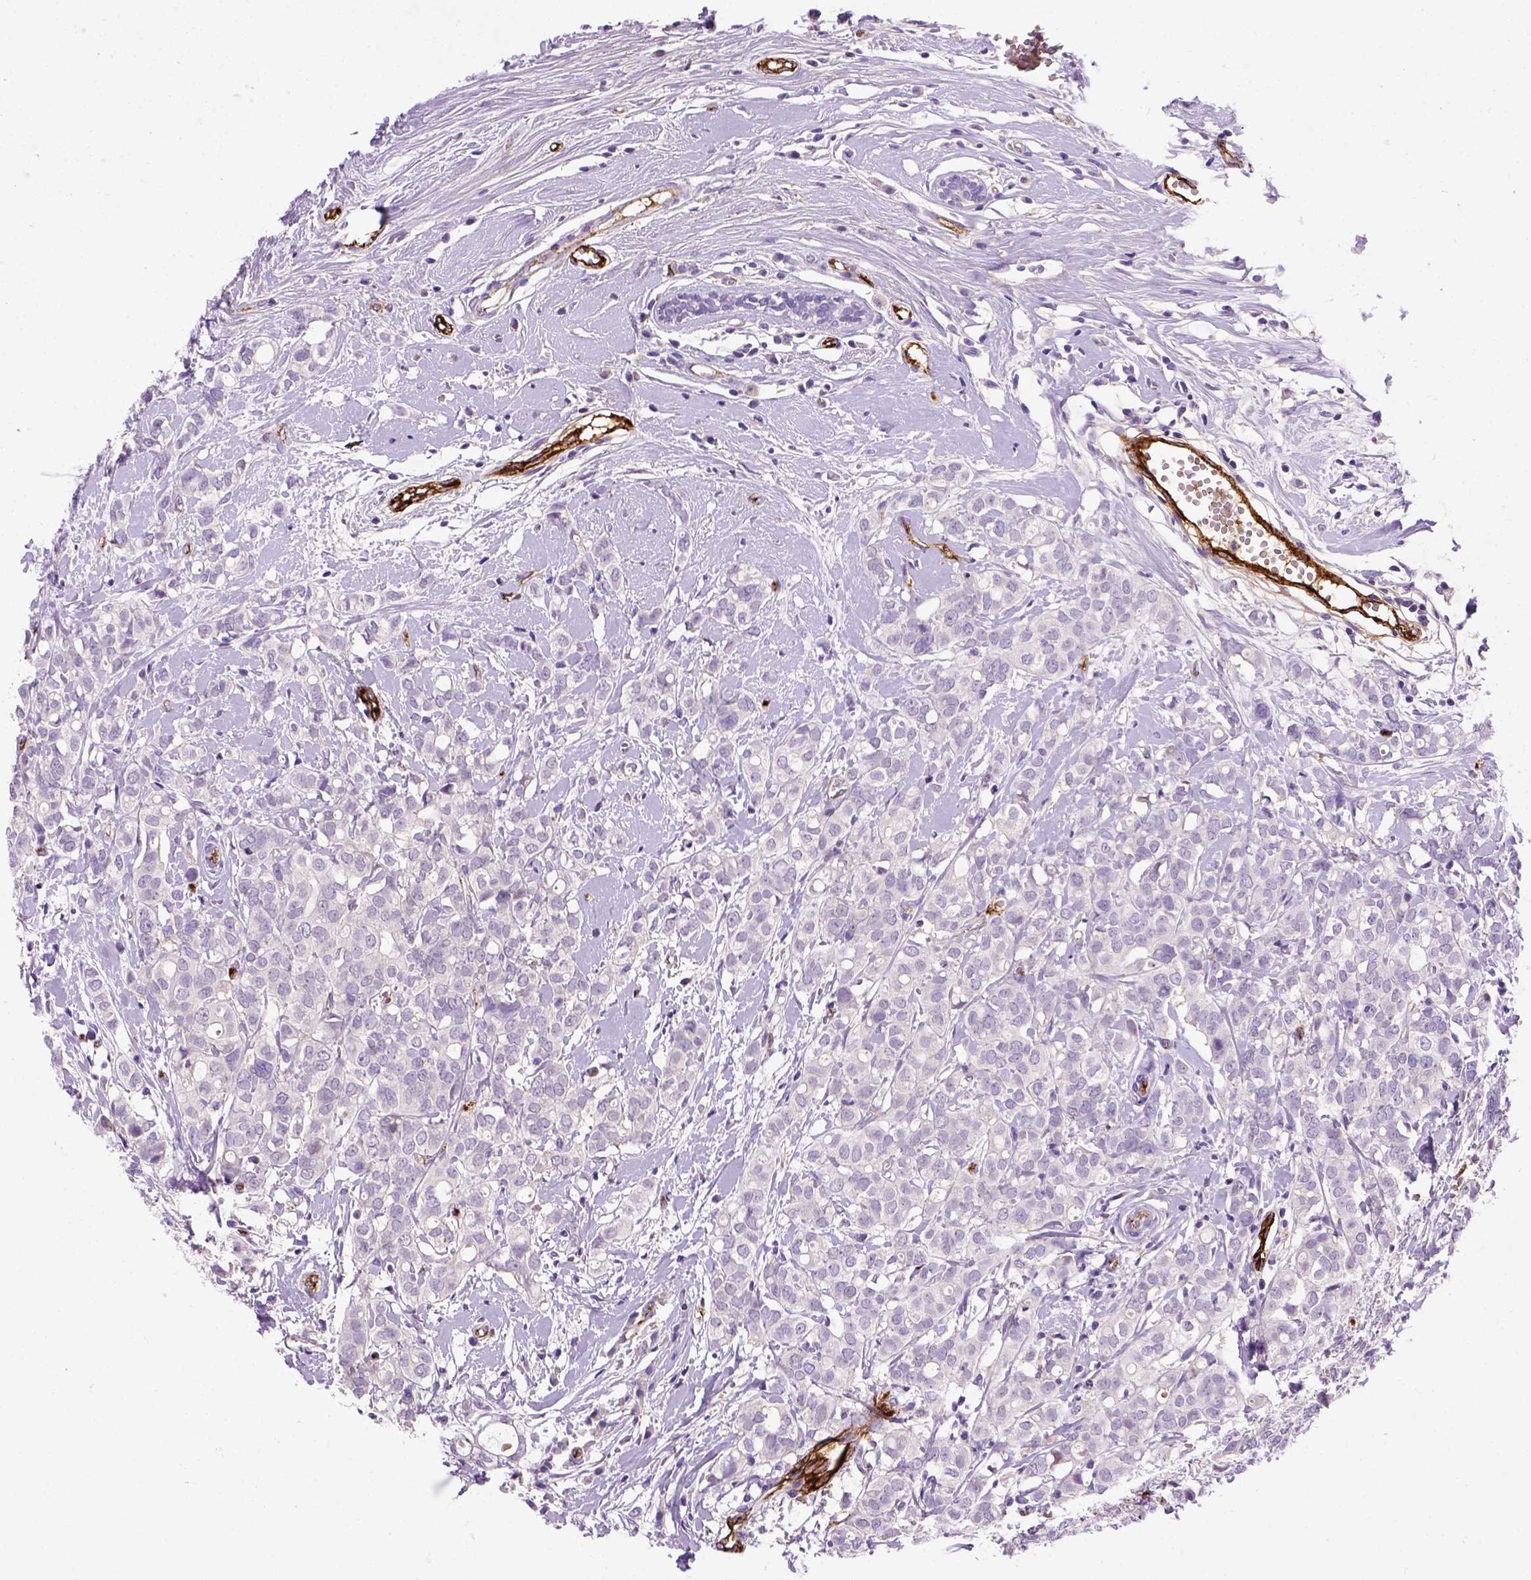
{"staining": {"intensity": "negative", "quantity": "none", "location": "none"}, "tissue": "breast cancer", "cell_type": "Tumor cells", "image_type": "cancer", "snomed": [{"axis": "morphology", "description": "Duct carcinoma"}, {"axis": "topography", "description": "Breast"}], "caption": "Tumor cells show no significant expression in breast intraductal carcinoma. Brightfield microscopy of IHC stained with DAB (3,3'-diaminobenzidine) (brown) and hematoxylin (blue), captured at high magnification.", "gene": "VWF", "patient": {"sex": "female", "age": 40}}